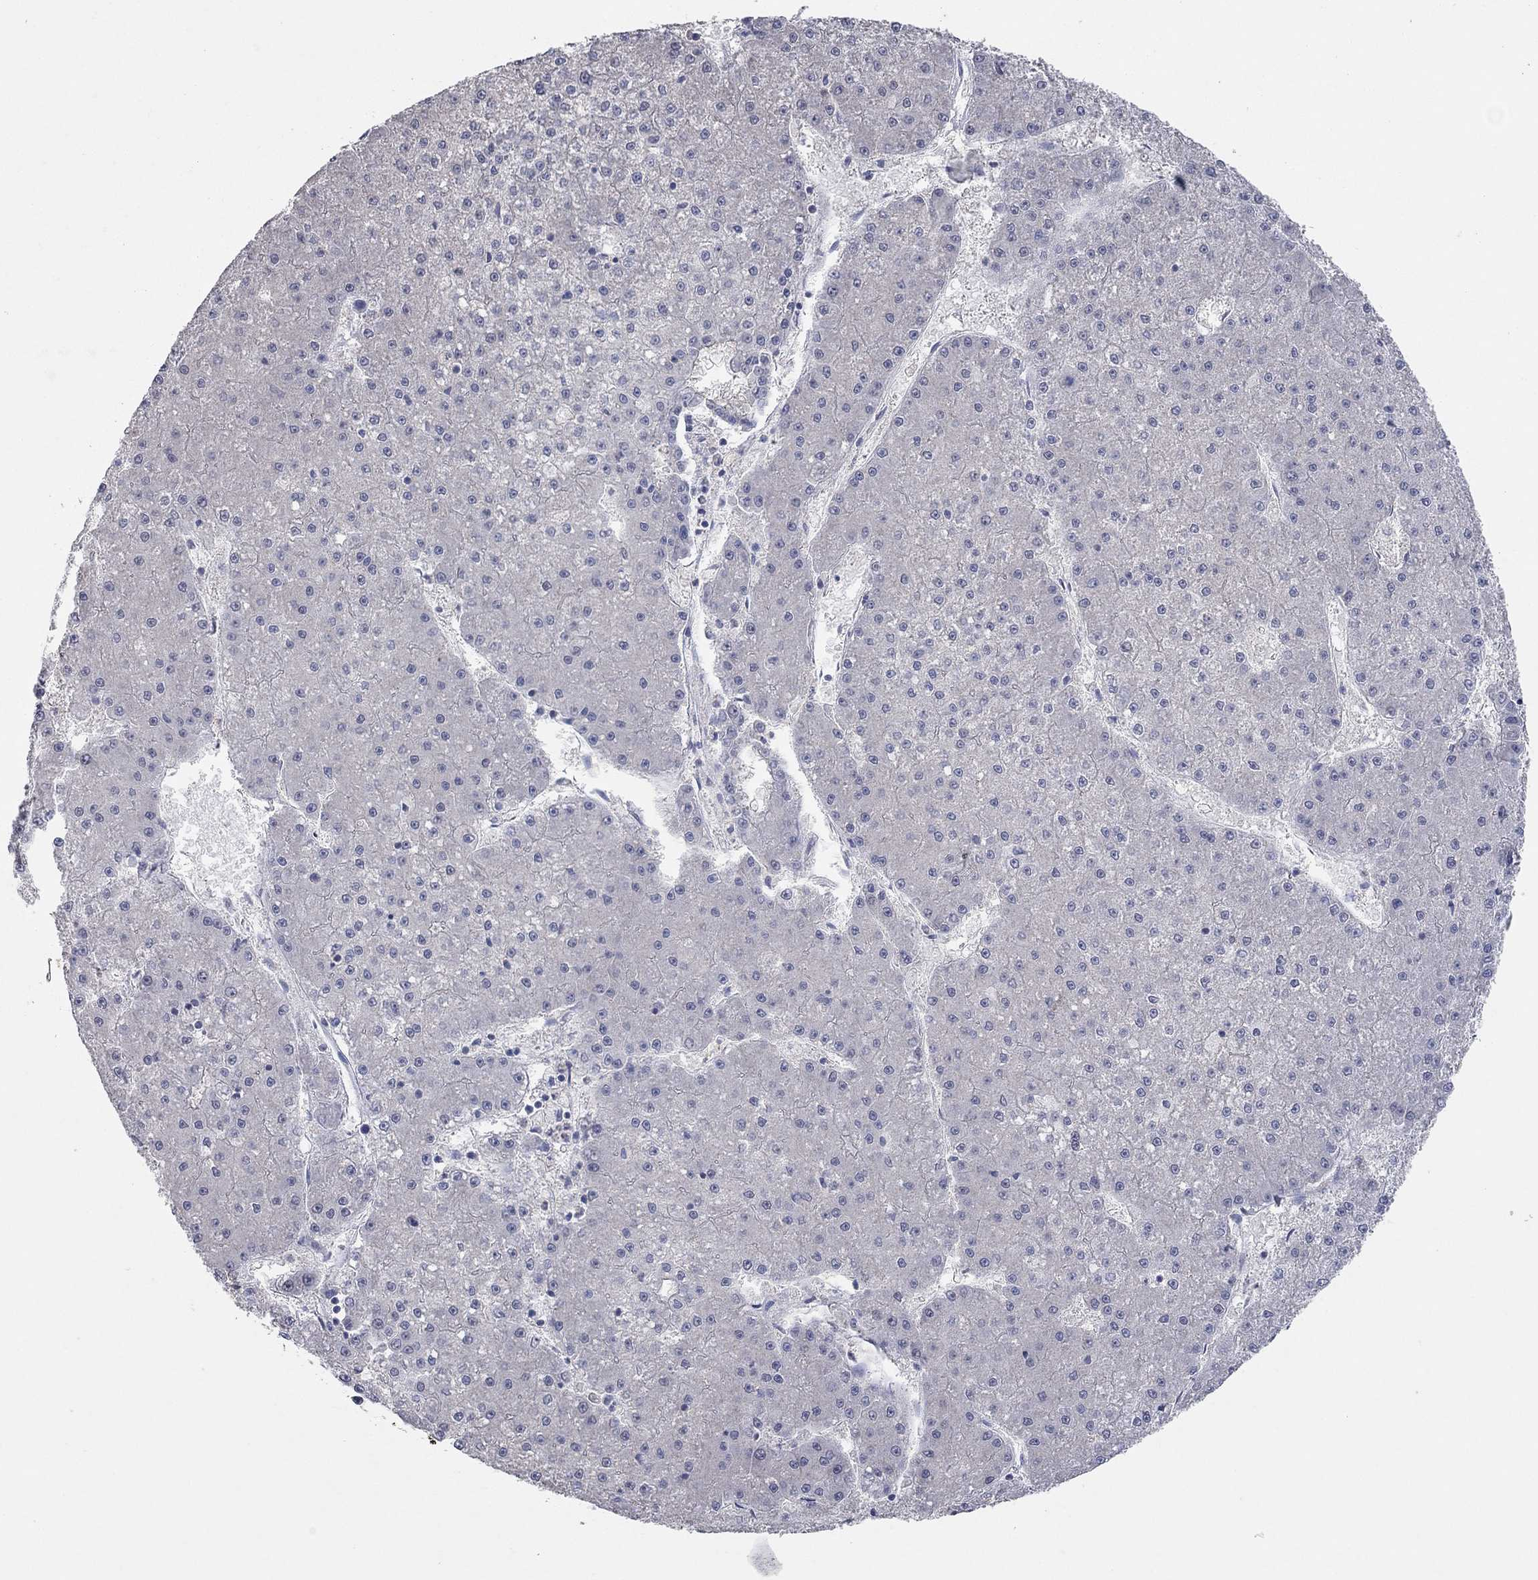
{"staining": {"intensity": "negative", "quantity": "none", "location": "none"}, "tissue": "liver cancer", "cell_type": "Tumor cells", "image_type": "cancer", "snomed": [{"axis": "morphology", "description": "Carcinoma, Hepatocellular, NOS"}, {"axis": "topography", "description": "Liver"}], "caption": "Protein analysis of liver cancer shows no significant staining in tumor cells.", "gene": "MMP13", "patient": {"sex": "male", "age": 73}}